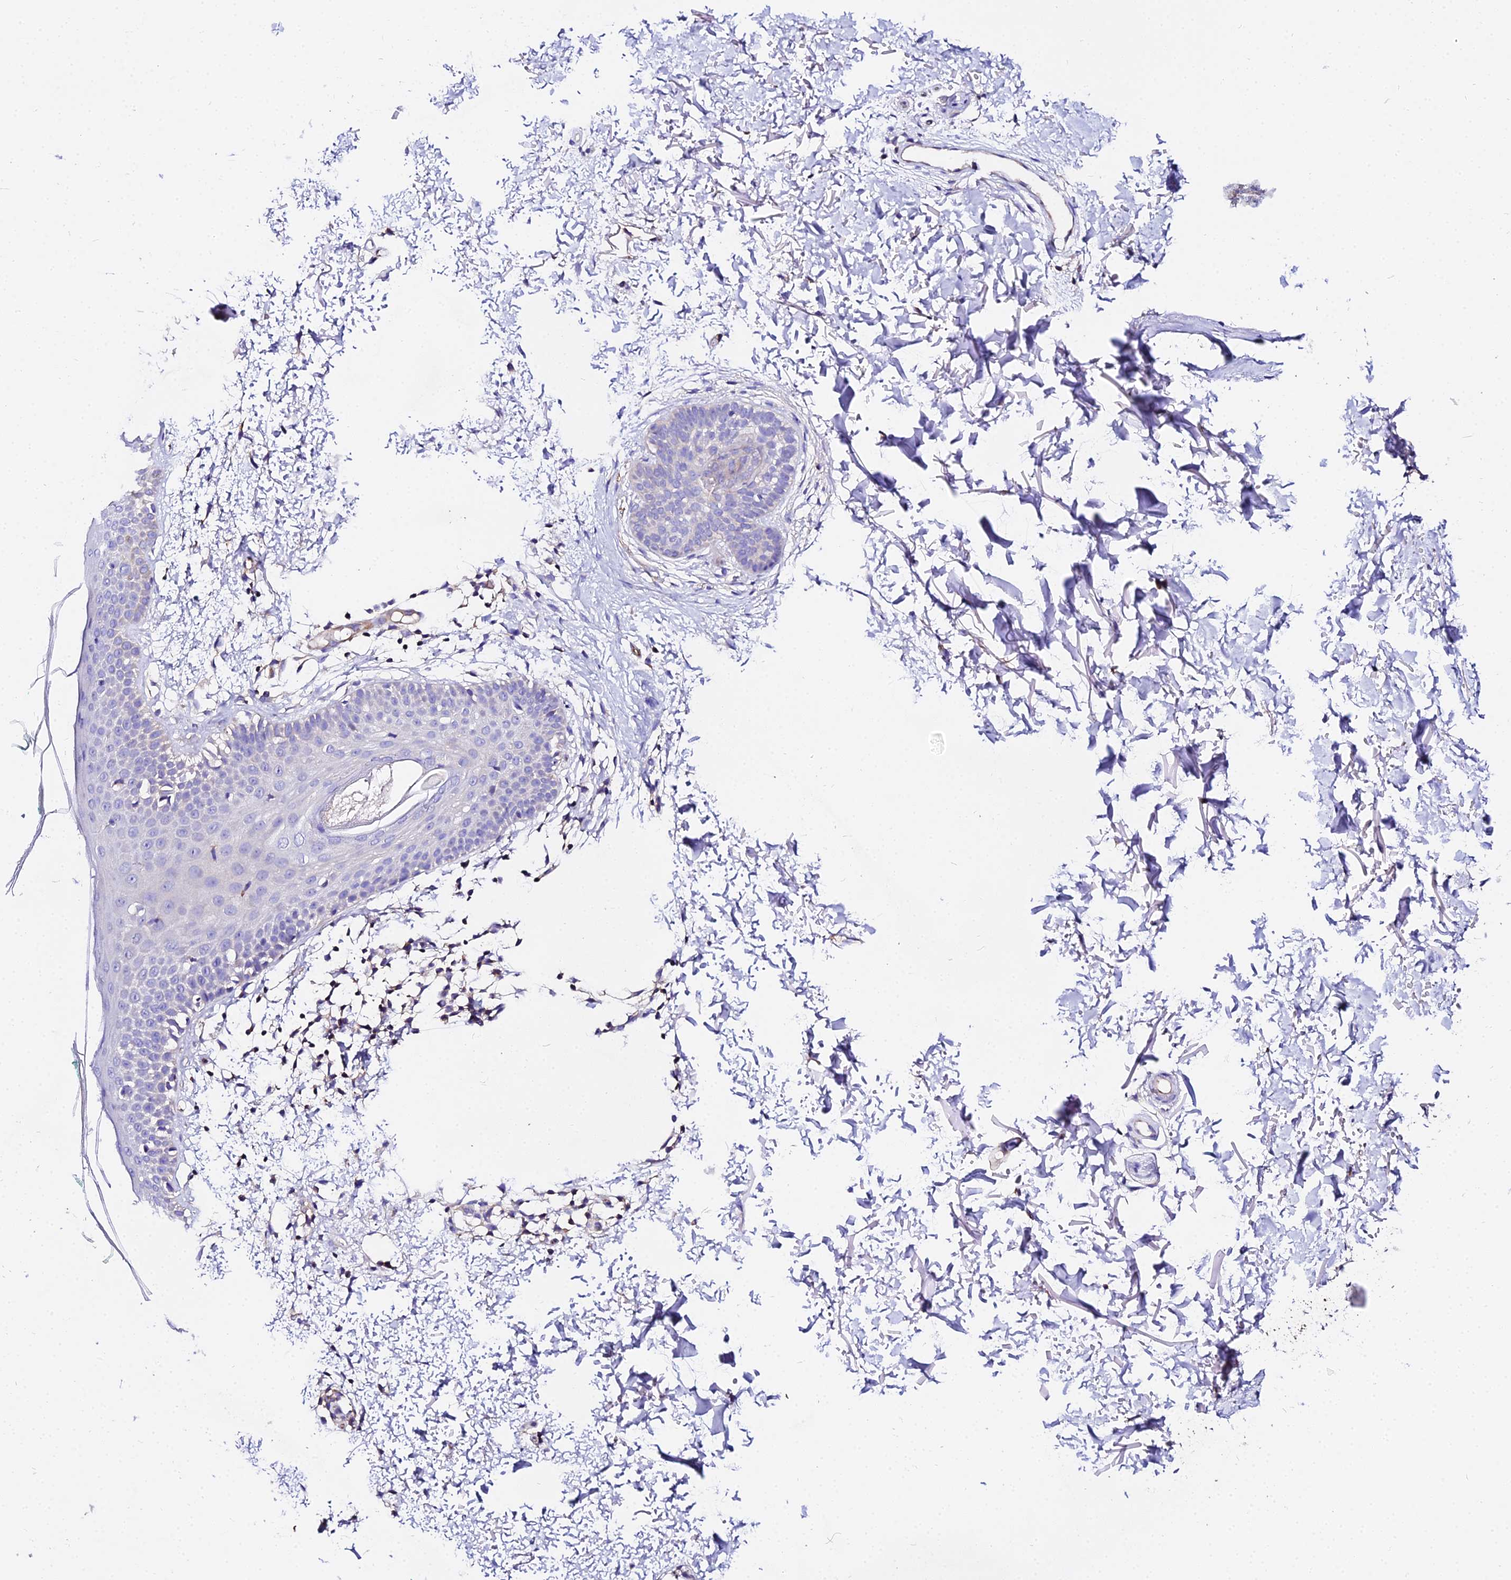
{"staining": {"intensity": "negative", "quantity": "none", "location": "none"}, "tissue": "skin", "cell_type": "Fibroblasts", "image_type": "normal", "snomed": [{"axis": "morphology", "description": "Normal tissue, NOS"}, {"axis": "topography", "description": "Skin"}], "caption": "The immunohistochemistry (IHC) photomicrograph has no significant staining in fibroblasts of skin.", "gene": "DAW1", "patient": {"sex": "male", "age": 66}}